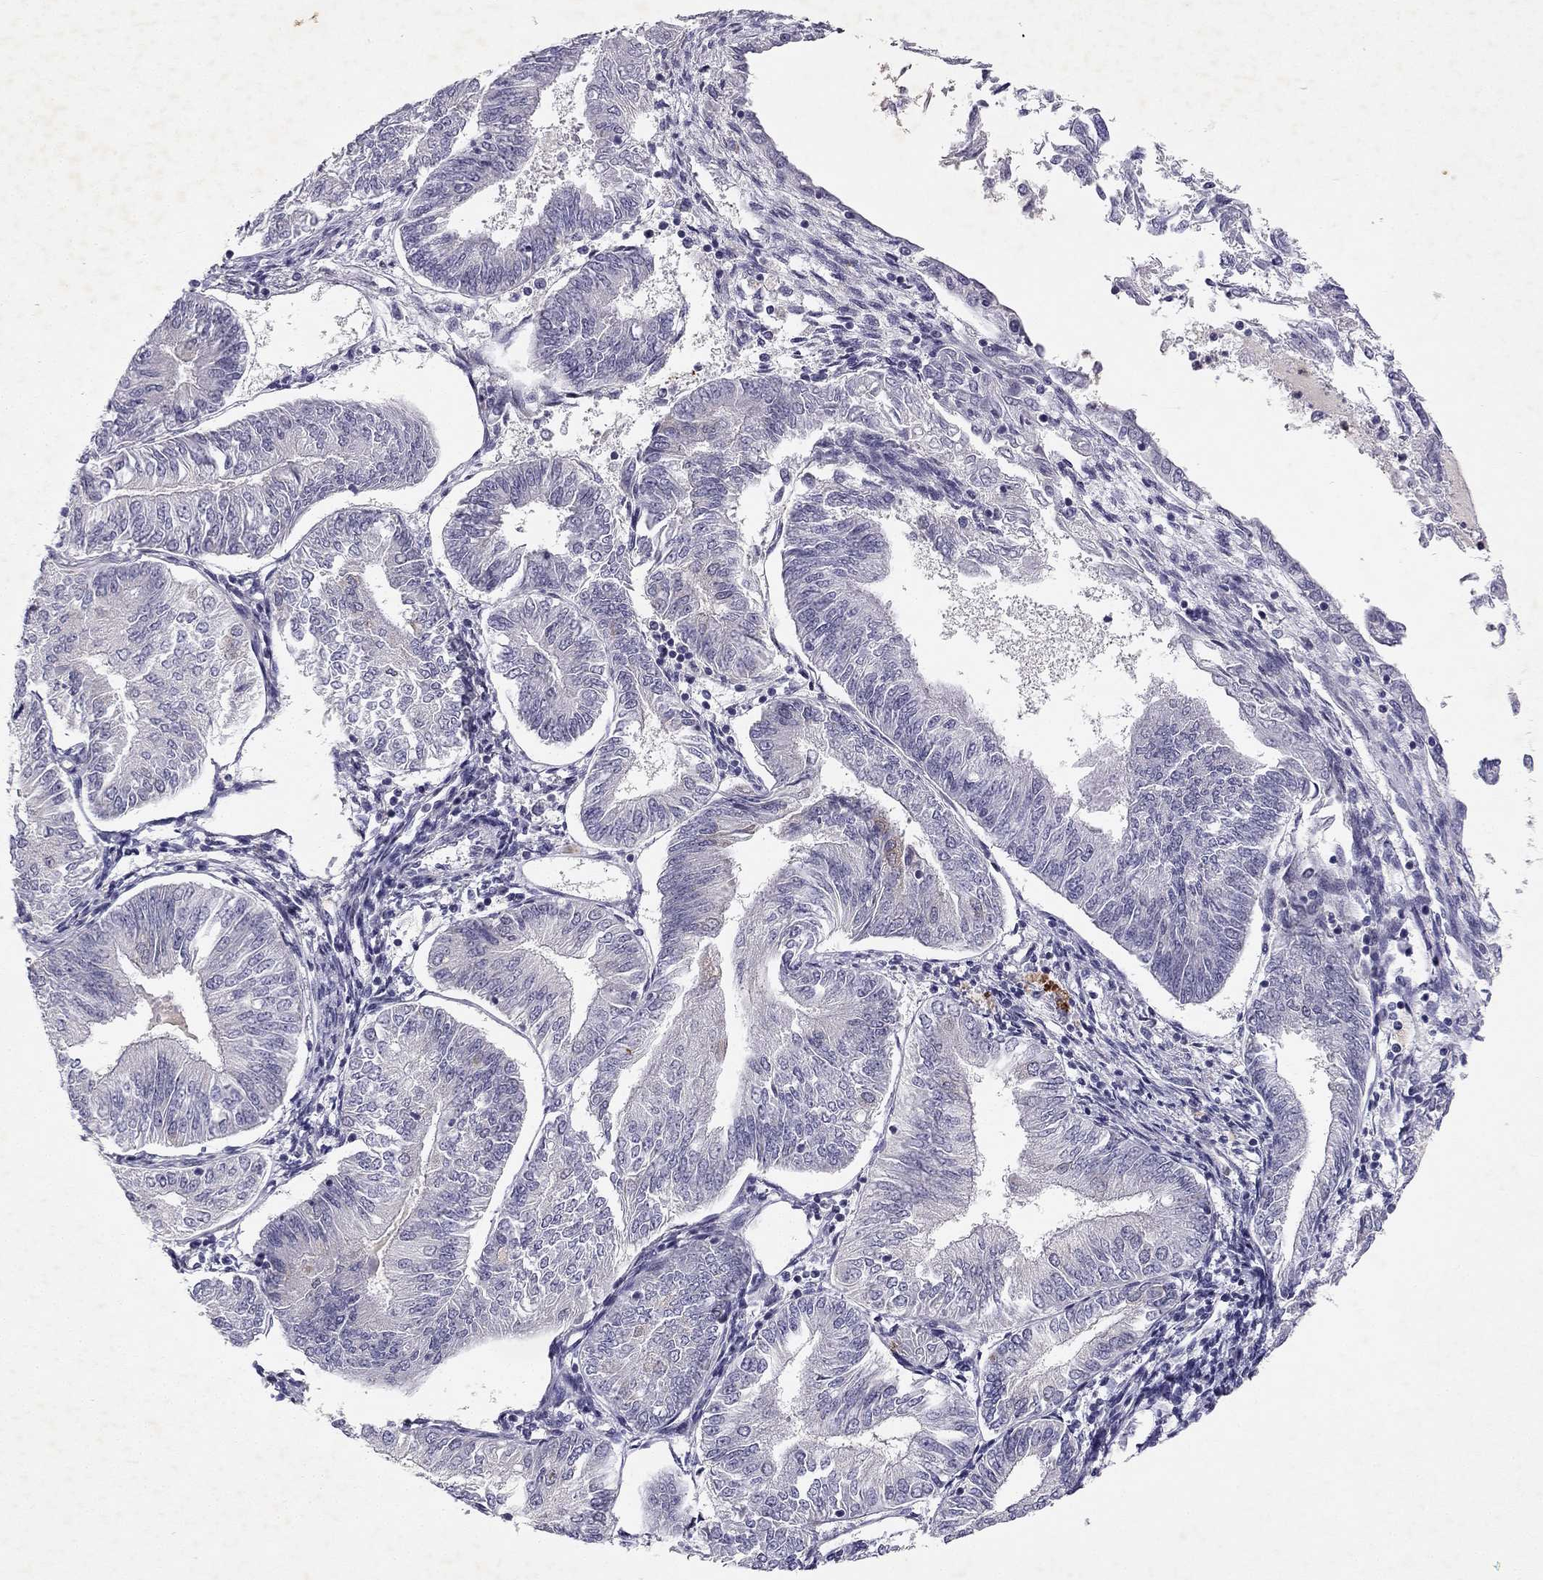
{"staining": {"intensity": "negative", "quantity": "none", "location": "none"}, "tissue": "endometrial cancer", "cell_type": "Tumor cells", "image_type": "cancer", "snomed": [{"axis": "morphology", "description": "Adenocarcinoma, NOS"}, {"axis": "topography", "description": "Endometrium"}], "caption": "This is a micrograph of immunohistochemistry staining of adenocarcinoma (endometrial), which shows no staining in tumor cells. The staining is performed using DAB brown chromogen with nuclei counter-stained in using hematoxylin.", "gene": "SLC6A4", "patient": {"sex": "female", "age": 58}}